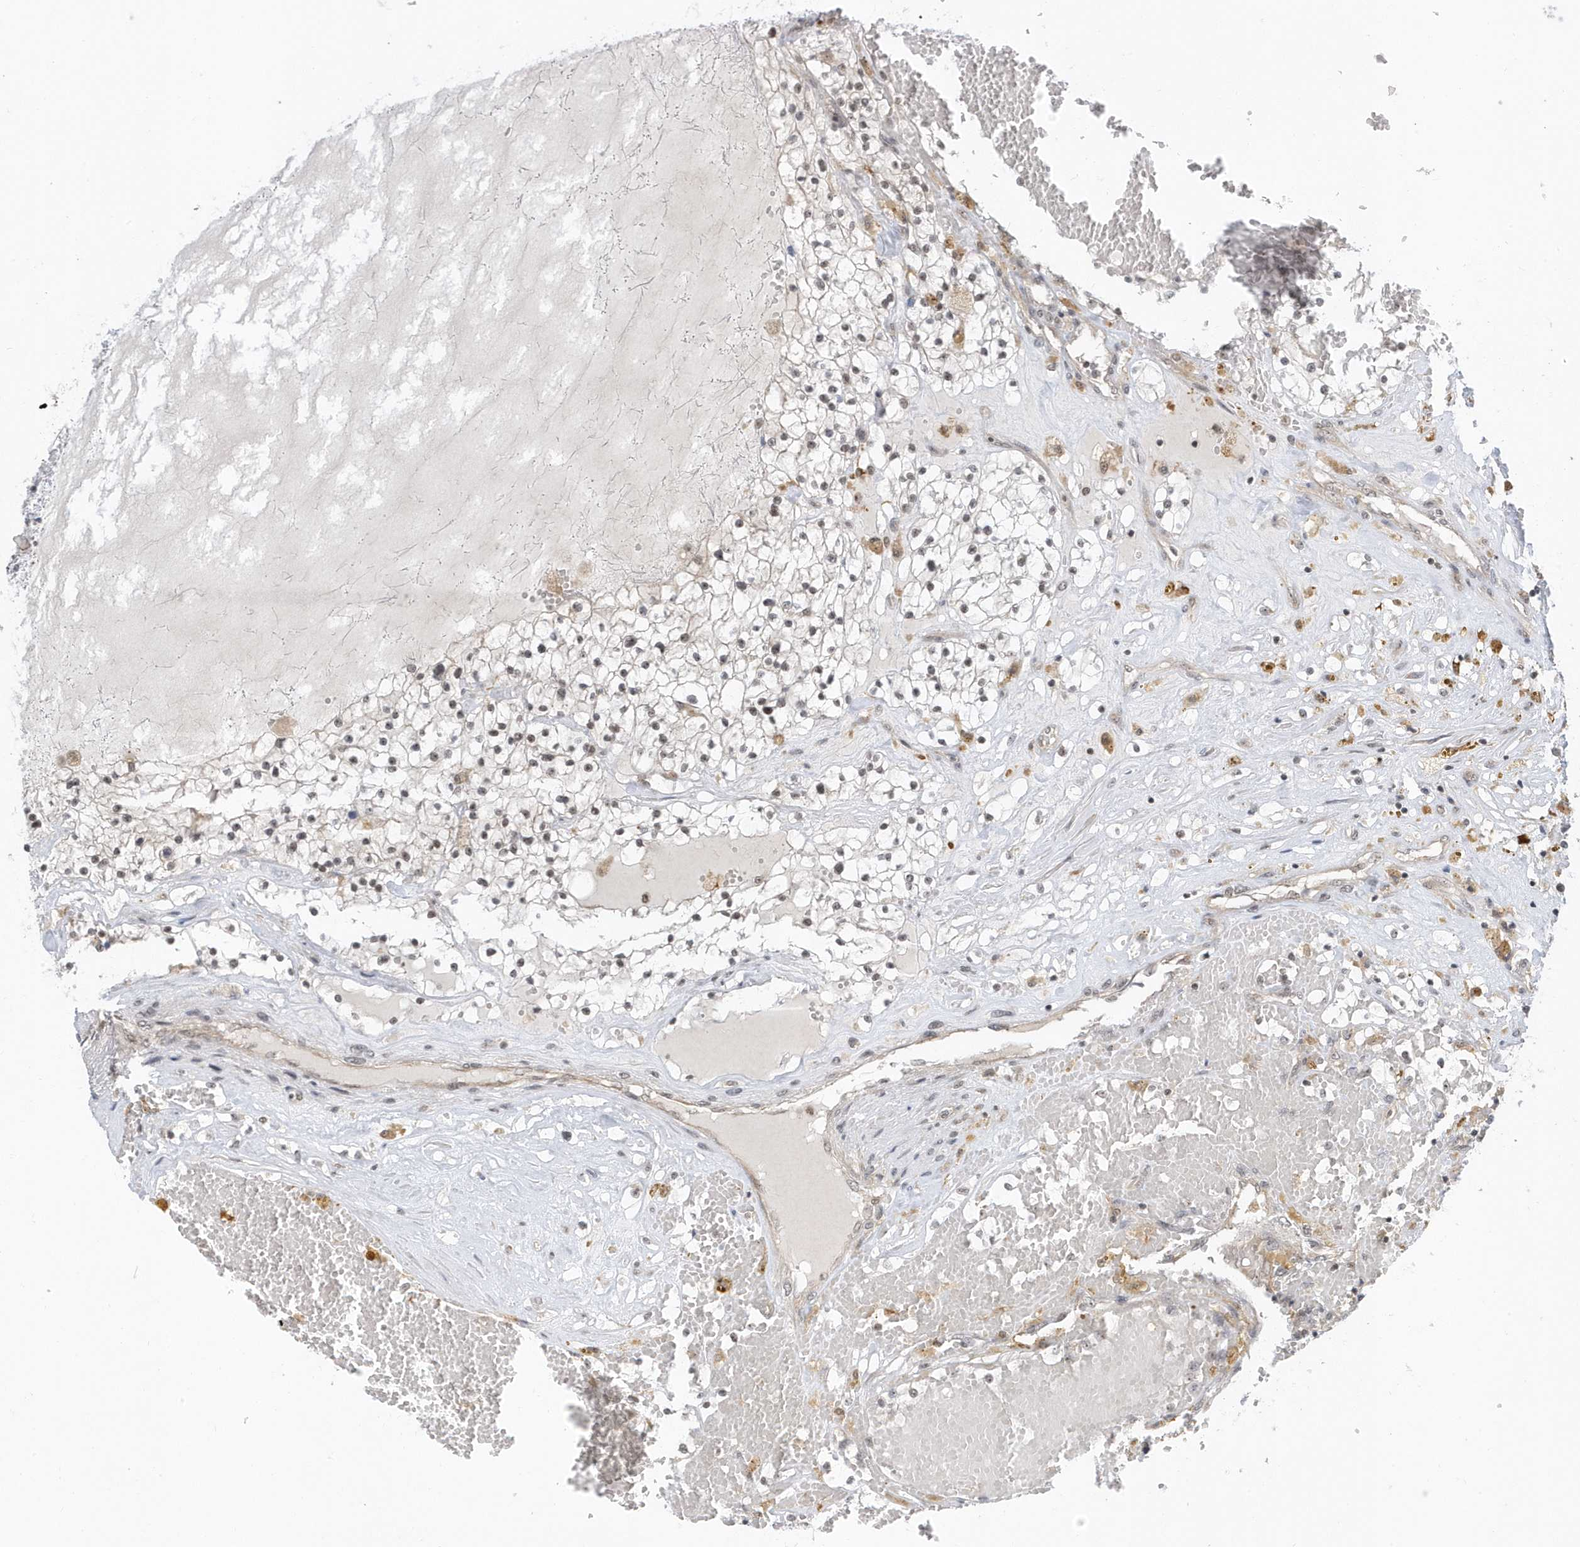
{"staining": {"intensity": "weak", "quantity": "<25%", "location": "nuclear"}, "tissue": "renal cancer", "cell_type": "Tumor cells", "image_type": "cancer", "snomed": [{"axis": "morphology", "description": "Normal tissue, NOS"}, {"axis": "morphology", "description": "Adenocarcinoma, NOS"}, {"axis": "topography", "description": "Kidney"}], "caption": "Micrograph shows no protein positivity in tumor cells of adenocarcinoma (renal) tissue.", "gene": "ZNF740", "patient": {"sex": "male", "age": 68}}